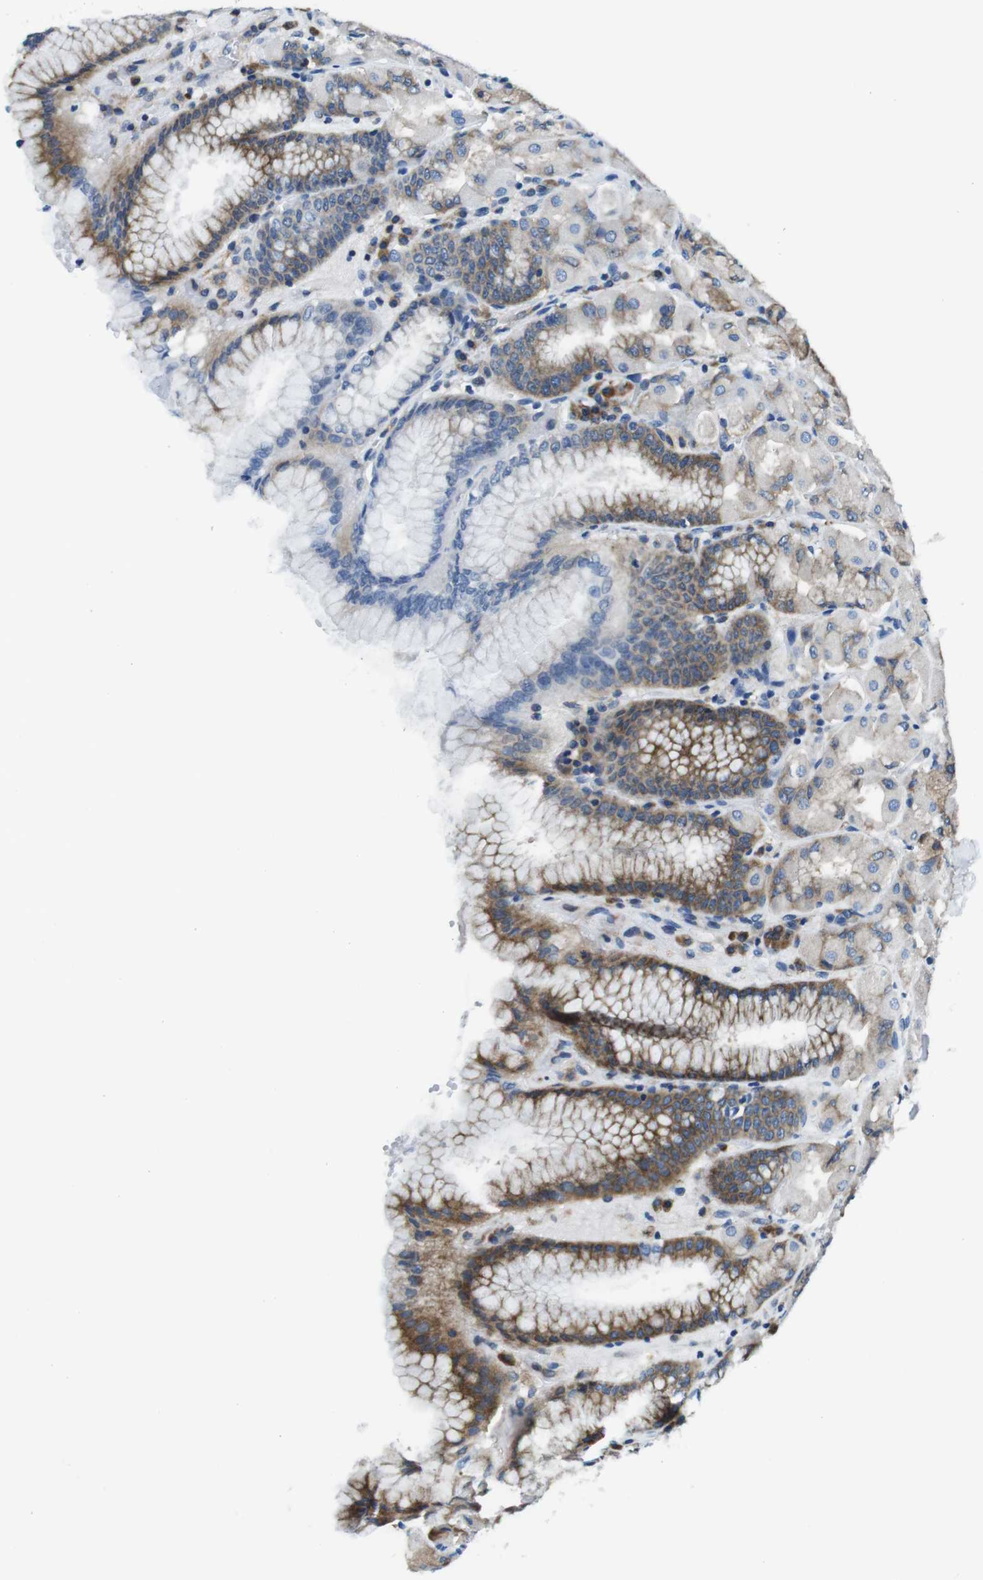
{"staining": {"intensity": "strong", "quantity": "25%-75%", "location": "cytoplasmic/membranous"}, "tissue": "stomach", "cell_type": "Glandular cells", "image_type": "normal", "snomed": [{"axis": "morphology", "description": "Normal tissue, NOS"}, {"axis": "topography", "description": "Stomach, upper"}], "caption": "Strong cytoplasmic/membranous positivity for a protein is appreciated in approximately 25%-75% of glandular cells of normal stomach using immunohistochemistry (IHC).", "gene": "EIF2B5", "patient": {"sex": "female", "age": 56}}